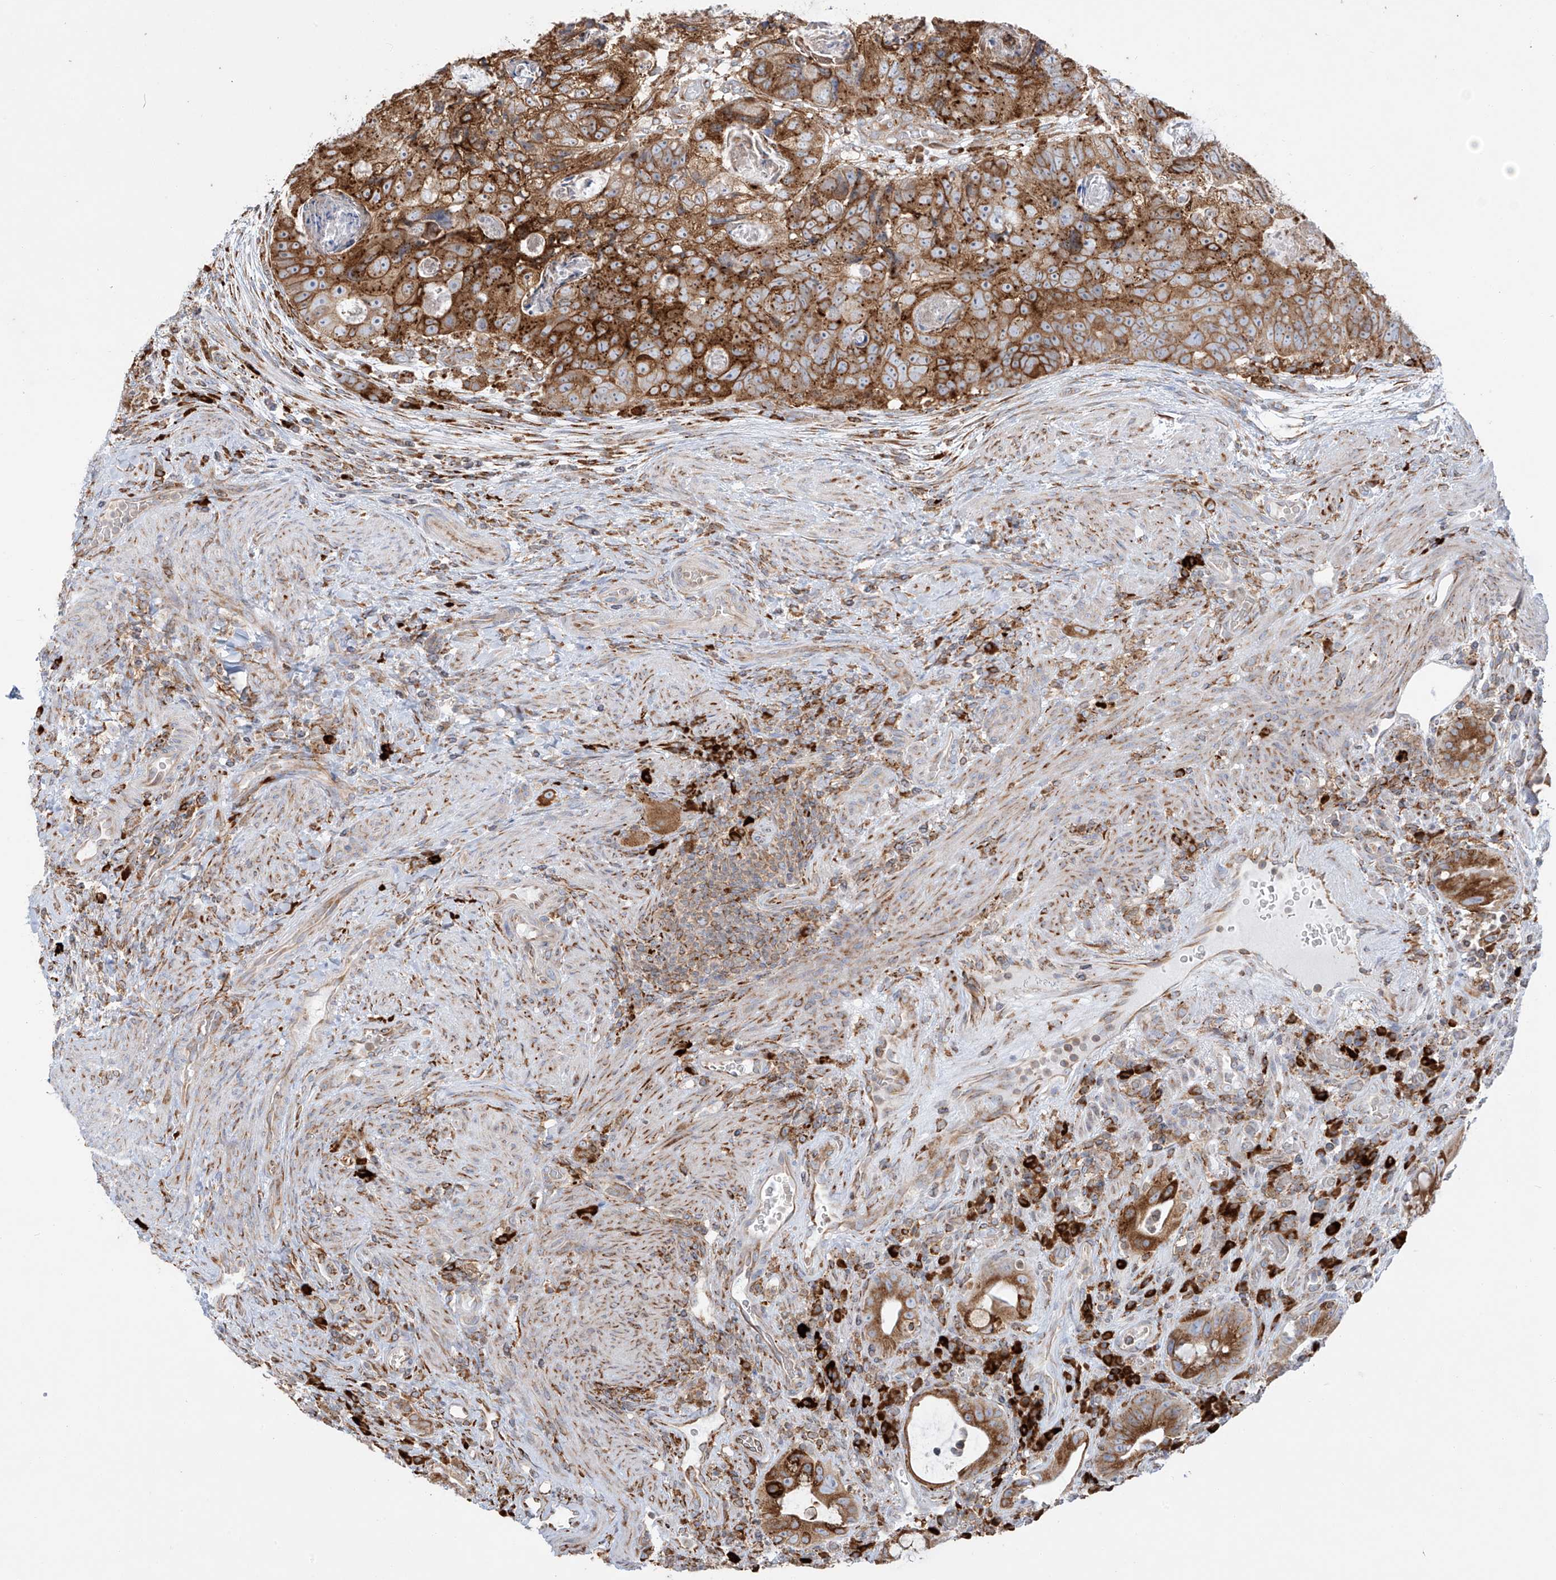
{"staining": {"intensity": "moderate", "quantity": ">75%", "location": "cytoplasmic/membranous"}, "tissue": "colorectal cancer", "cell_type": "Tumor cells", "image_type": "cancer", "snomed": [{"axis": "morphology", "description": "Adenocarcinoma, NOS"}, {"axis": "topography", "description": "Rectum"}], "caption": "Colorectal cancer was stained to show a protein in brown. There is medium levels of moderate cytoplasmic/membranous positivity in approximately >75% of tumor cells.", "gene": "MX1", "patient": {"sex": "male", "age": 59}}